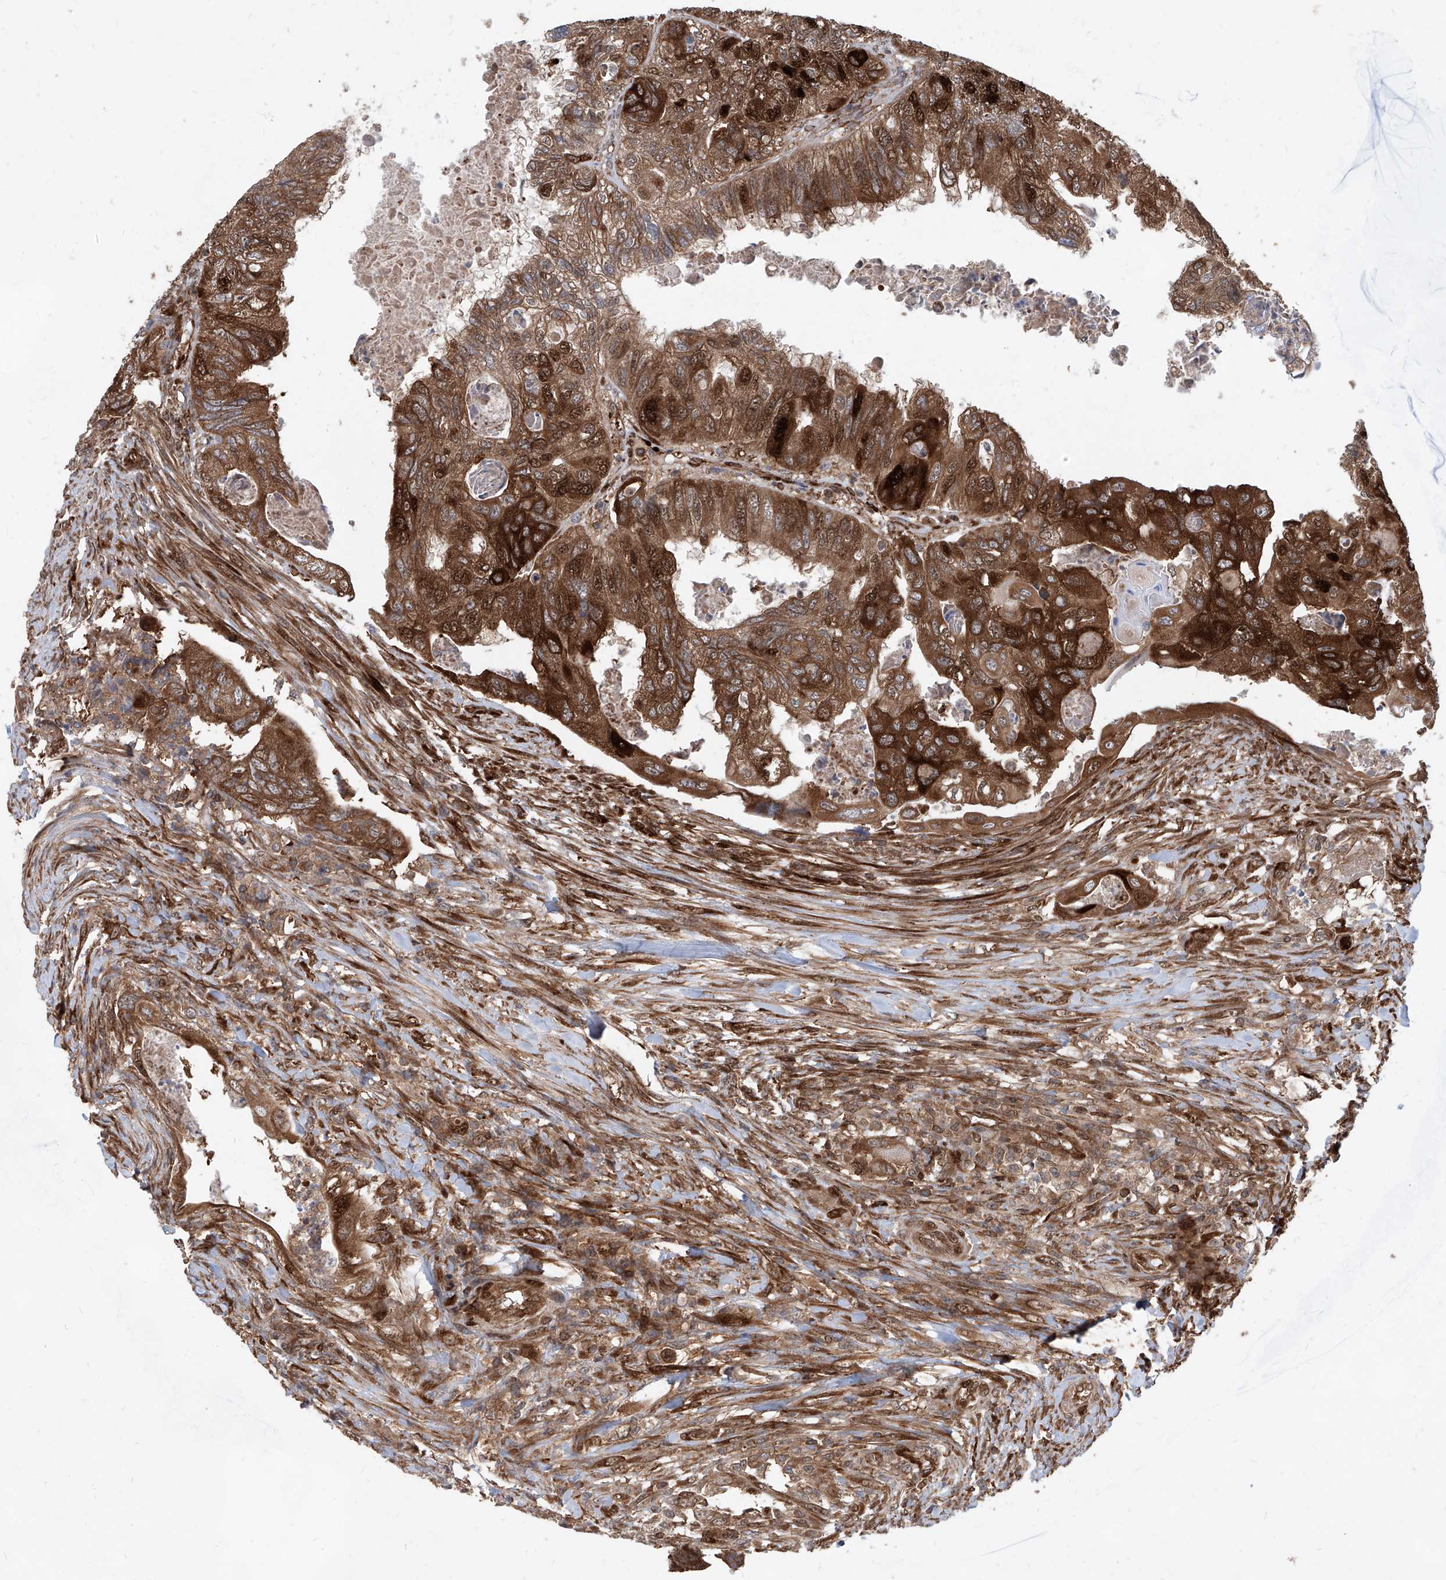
{"staining": {"intensity": "strong", "quantity": ">75%", "location": "cytoplasmic/membranous,nuclear"}, "tissue": "colorectal cancer", "cell_type": "Tumor cells", "image_type": "cancer", "snomed": [{"axis": "morphology", "description": "Adenocarcinoma, NOS"}, {"axis": "topography", "description": "Rectum"}], "caption": "High-power microscopy captured an immunohistochemistry micrograph of colorectal adenocarcinoma, revealing strong cytoplasmic/membranous and nuclear expression in approximately >75% of tumor cells. (DAB (3,3'-diaminobenzidine) IHC, brown staining for protein, blue staining for nuclei).", "gene": "MAGED2", "patient": {"sex": "male", "age": 63}}